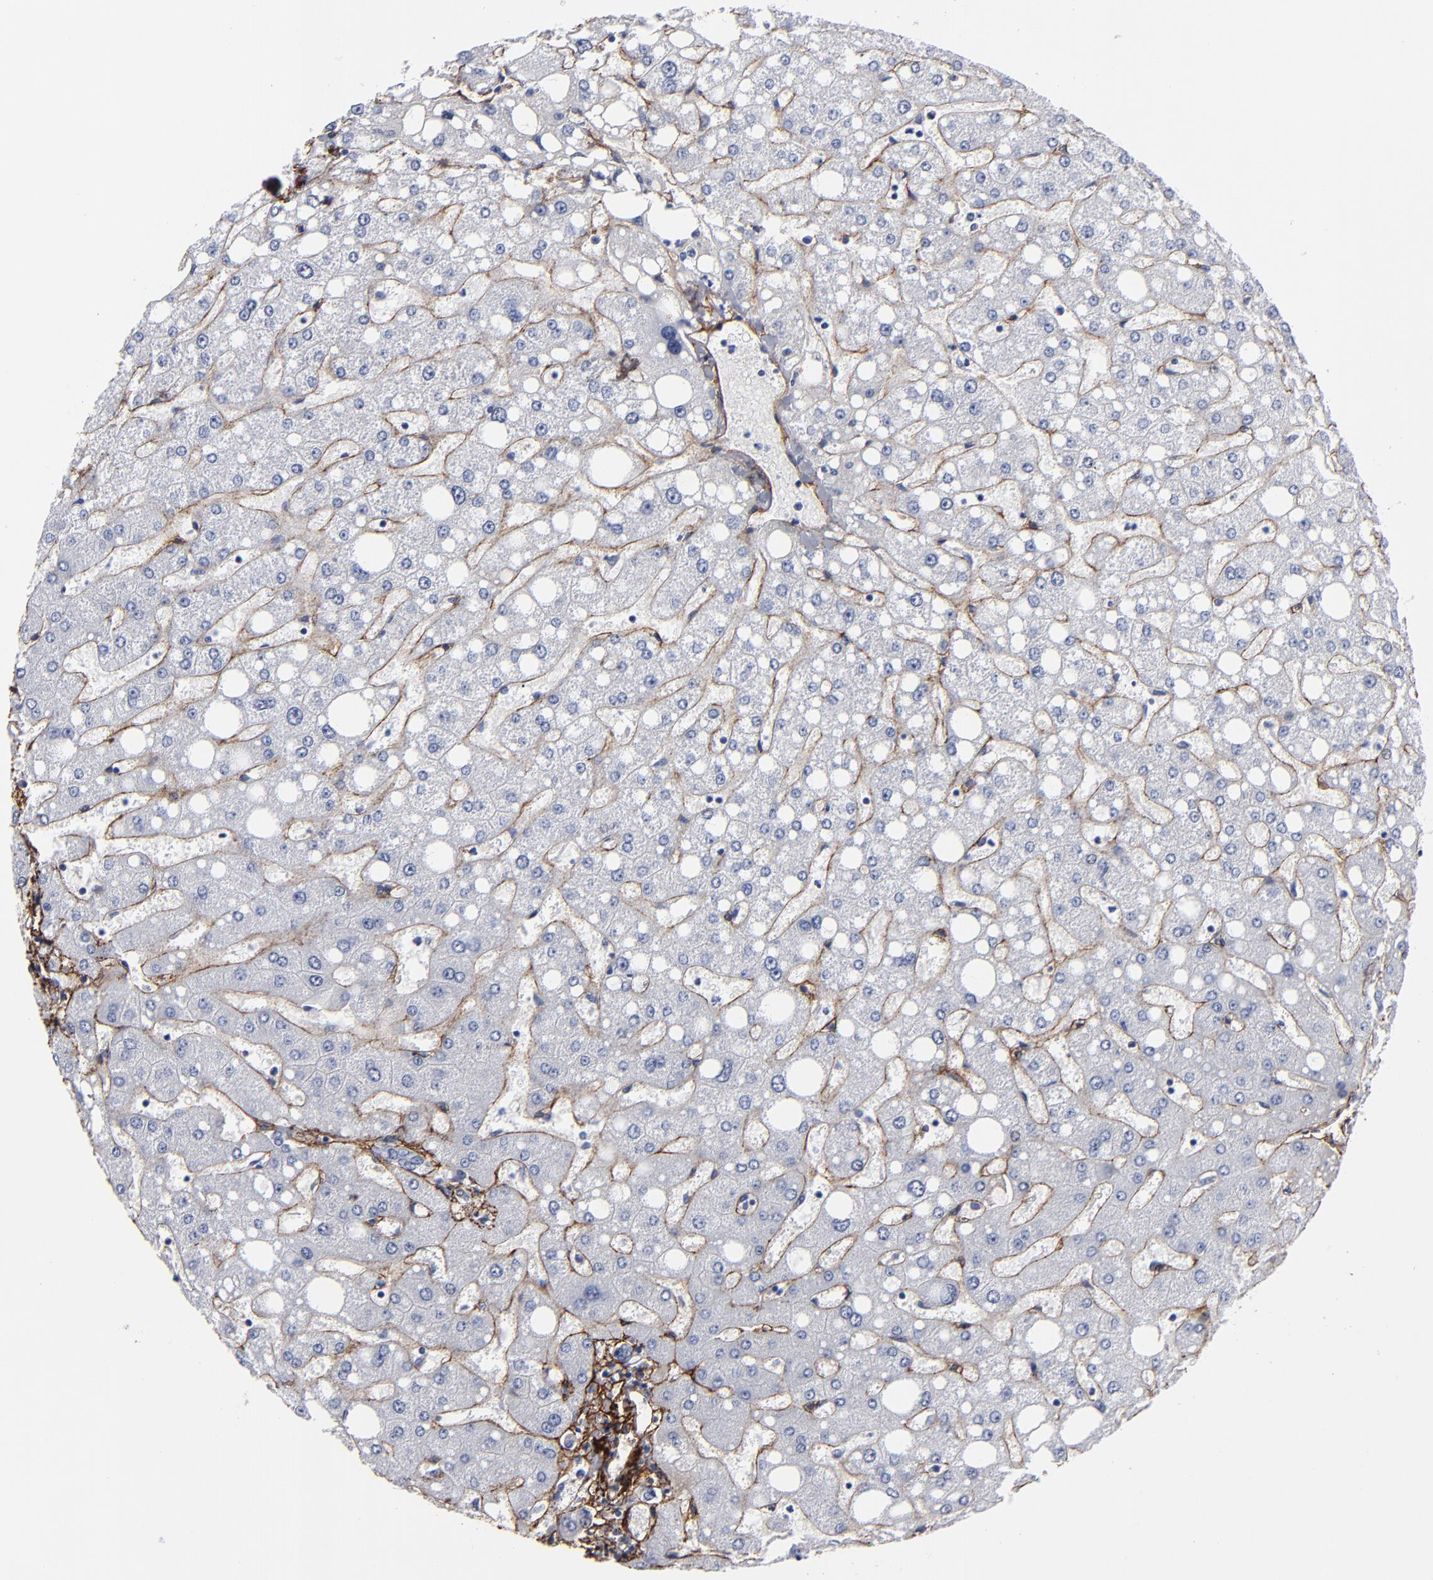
{"staining": {"intensity": "negative", "quantity": "none", "location": "none"}, "tissue": "liver", "cell_type": "Cholangiocytes", "image_type": "normal", "snomed": [{"axis": "morphology", "description": "Normal tissue, NOS"}, {"axis": "topography", "description": "Liver"}], "caption": "Immunohistochemistry of unremarkable liver reveals no staining in cholangiocytes.", "gene": "EMILIN1", "patient": {"sex": "male", "age": 49}}